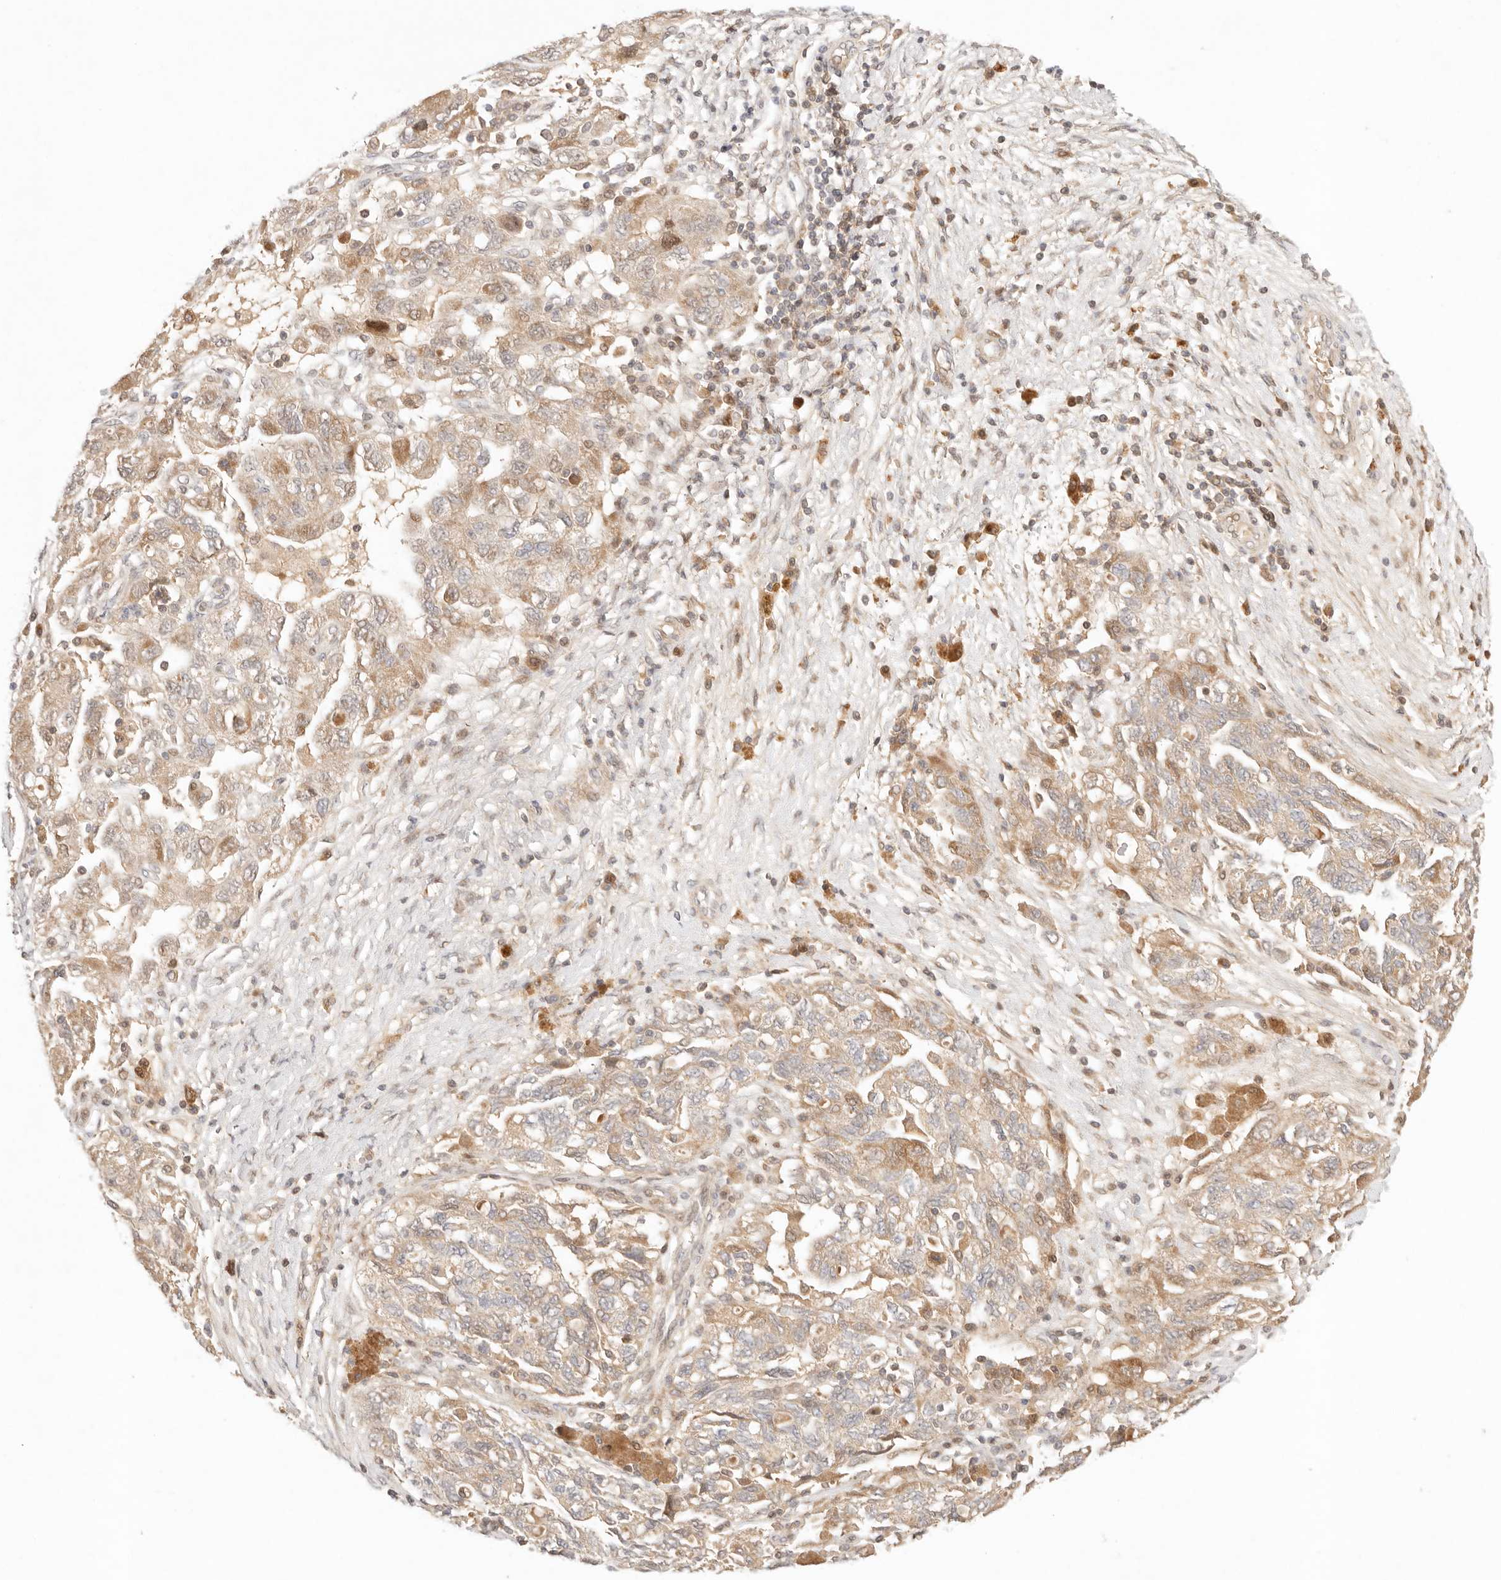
{"staining": {"intensity": "moderate", "quantity": ">75%", "location": "cytoplasmic/membranous"}, "tissue": "ovarian cancer", "cell_type": "Tumor cells", "image_type": "cancer", "snomed": [{"axis": "morphology", "description": "Carcinoma, NOS"}, {"axis": "morphology", "description": "Cystadenocarcinoma, serous, NOS"}, {"axis": "topography", "description": "Ovary"}], "caption": "Immunohistochemistry (IHC) of human ovarian cancer (carcinoma) reveals medium levels of moderate cytoplasmic/membranous positivity in approximately >75% of tumor cells. The staining is performed using DAB brown chromogen to label protein expression. The nuclei are counter-stained blue using hematoxylin.", "gene": "PHLDA3", "patient": {"sex": "female", "age": 69}}